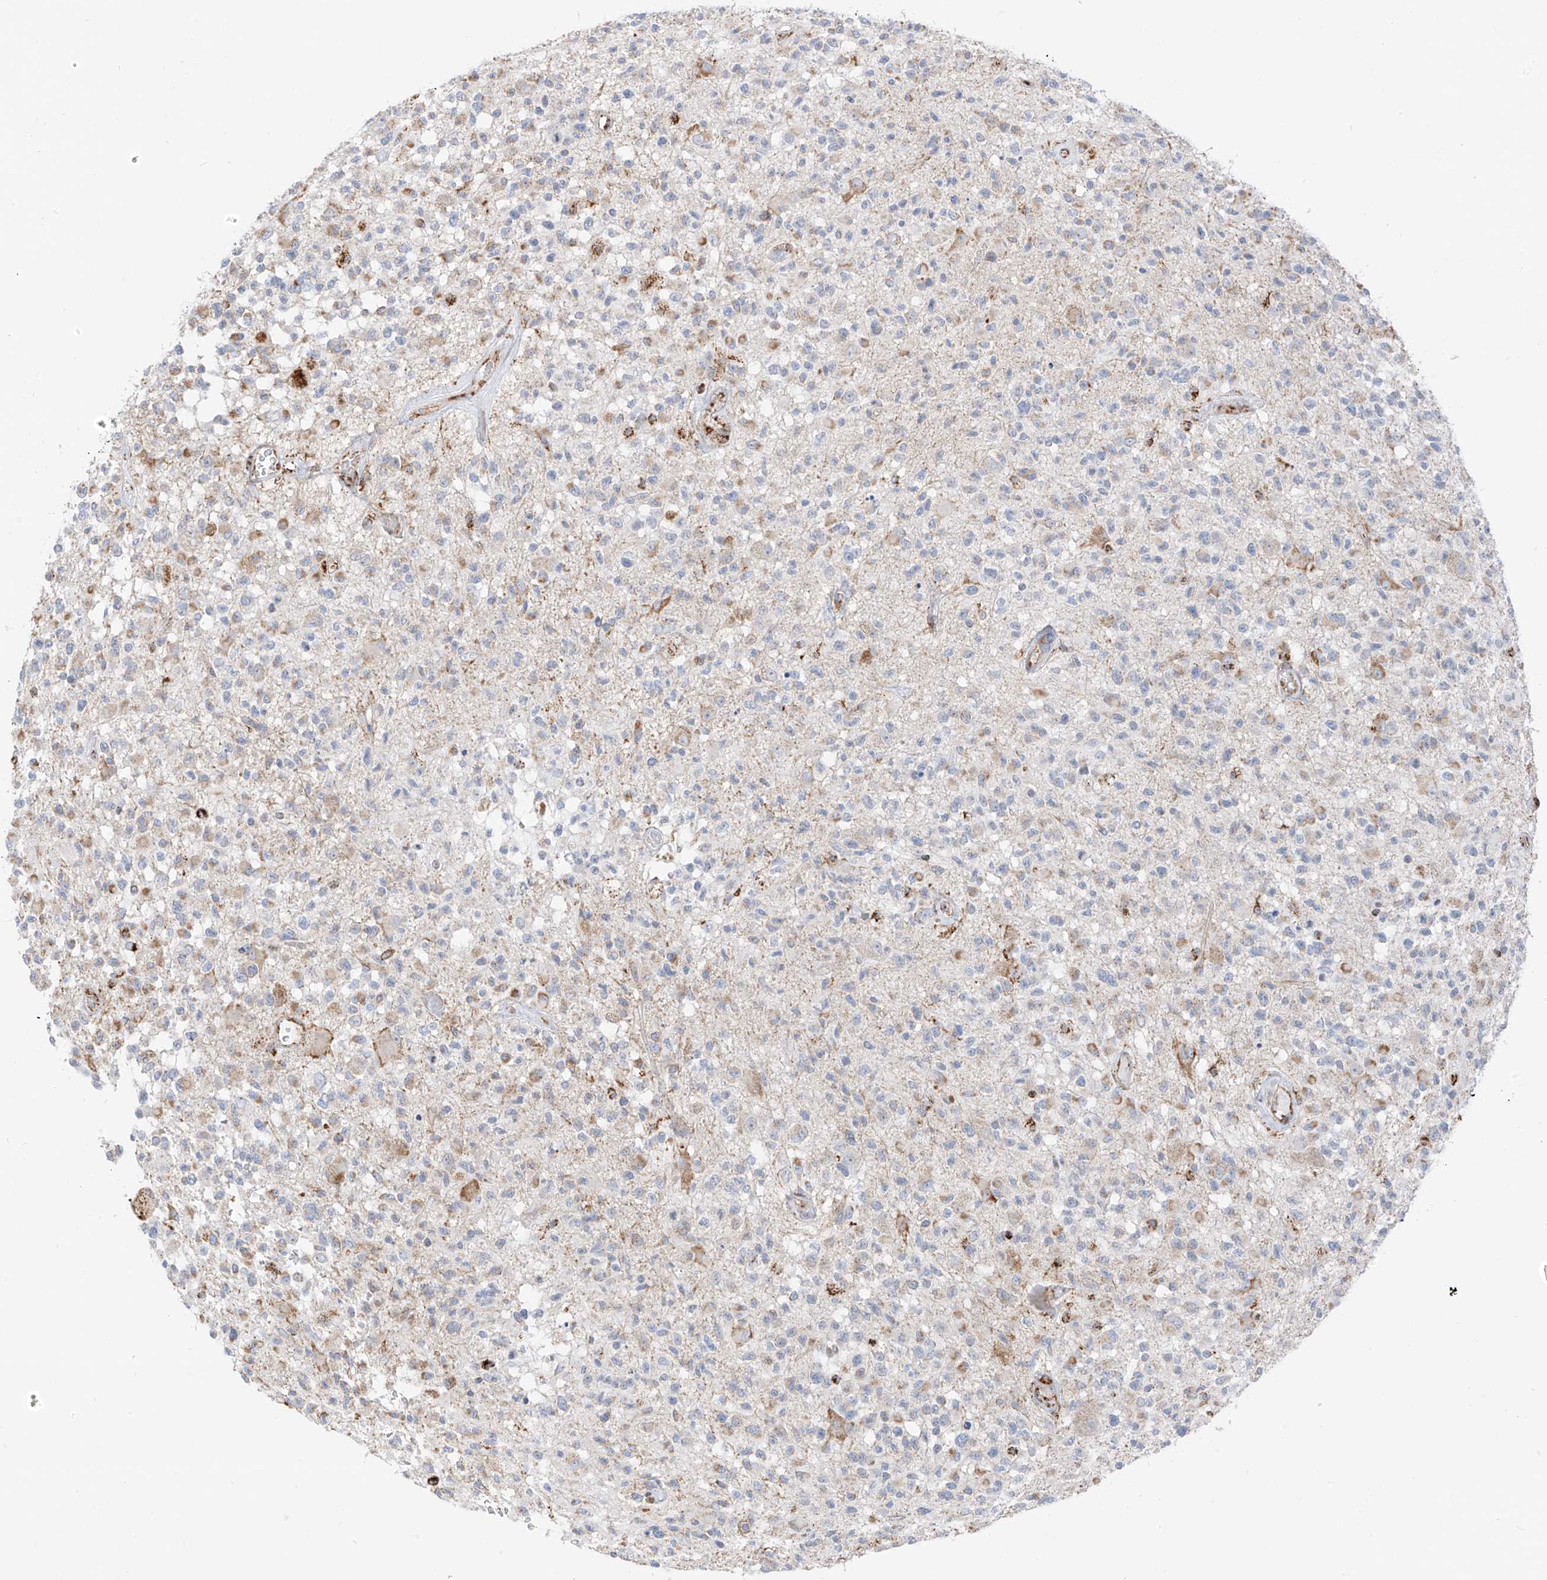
{"staining": {"intensity": "negative", "quantity": "none", "location": "none"}, "tissue": "glioma", "cell_type": "Tumor cells", "image_type": "cancer", "snomed": [{"axis": "morphology", "description": "Glioma, malignant, High grade"}, {"axis": "morphology", "description": "Glioblastoma, NOS"}, {"axis": "topography", "description": "Brain"}], "caption": "A photomicrograph of human glioma is negative for staining in tumor cells. Brightfield microscopy of IHC stained with DAB (brown) and hematoxylin (blue), captured at high magnification.", "gene": "ETHE1", "patient": {"sex": "male", "age": 60}}